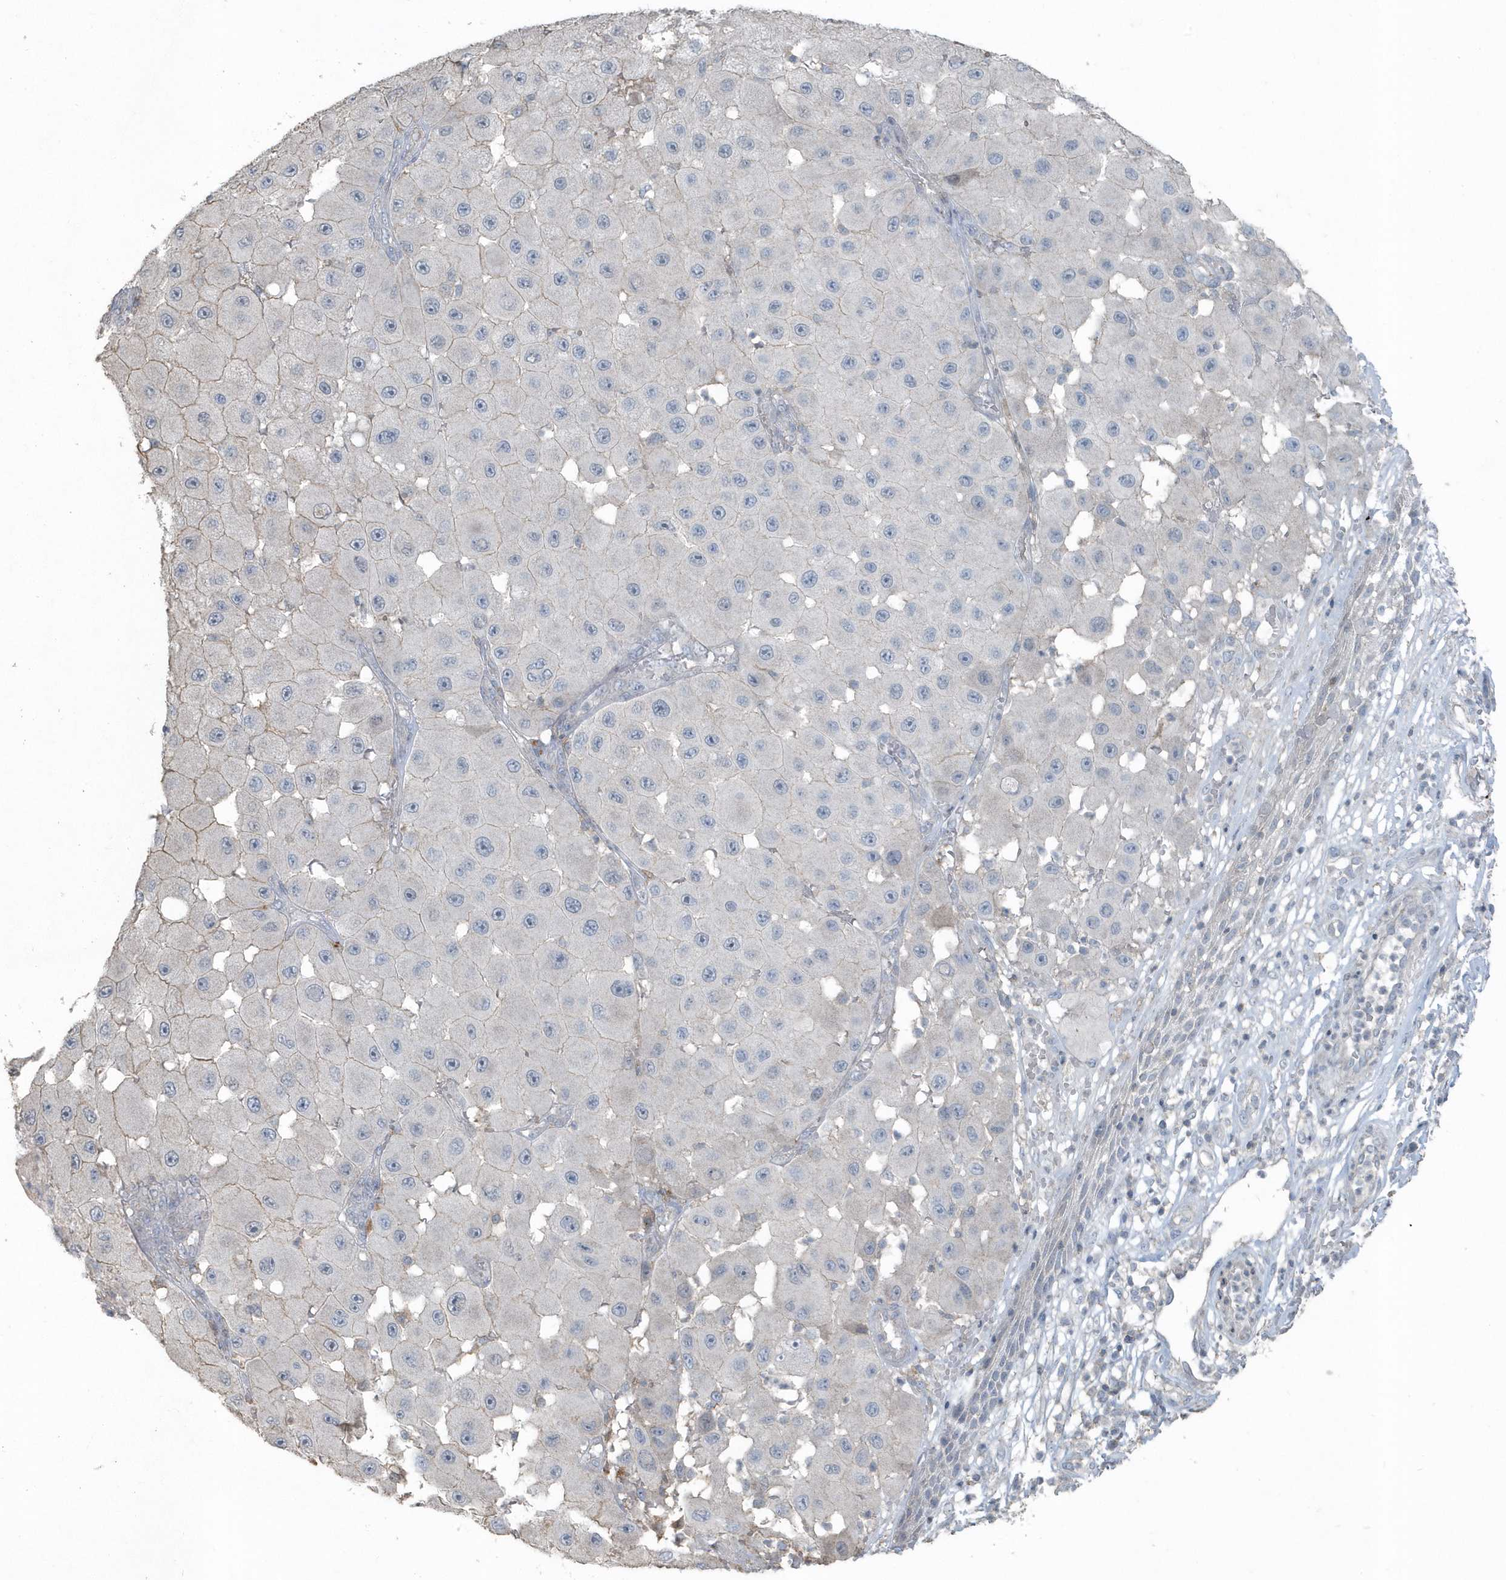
{"staining": {"intensity": "negative", "quantity": "none", "location": "none"}, "tissue": "melanoma", "cell_type": "Tumor cells", "image_type": "cancer", "snomed": [{"axis": "morphology", "description": "Malignant melanoma, NOS"}, {"axis": "topography", "description": "Skin"}], "caption": "The immunohistochemistry (IHC) histopathology image has no significant expression in tumor cells of malignant melanoma tissue.", "gene": "ACTC1", "patient": {"sex": "female", "age": 81}}